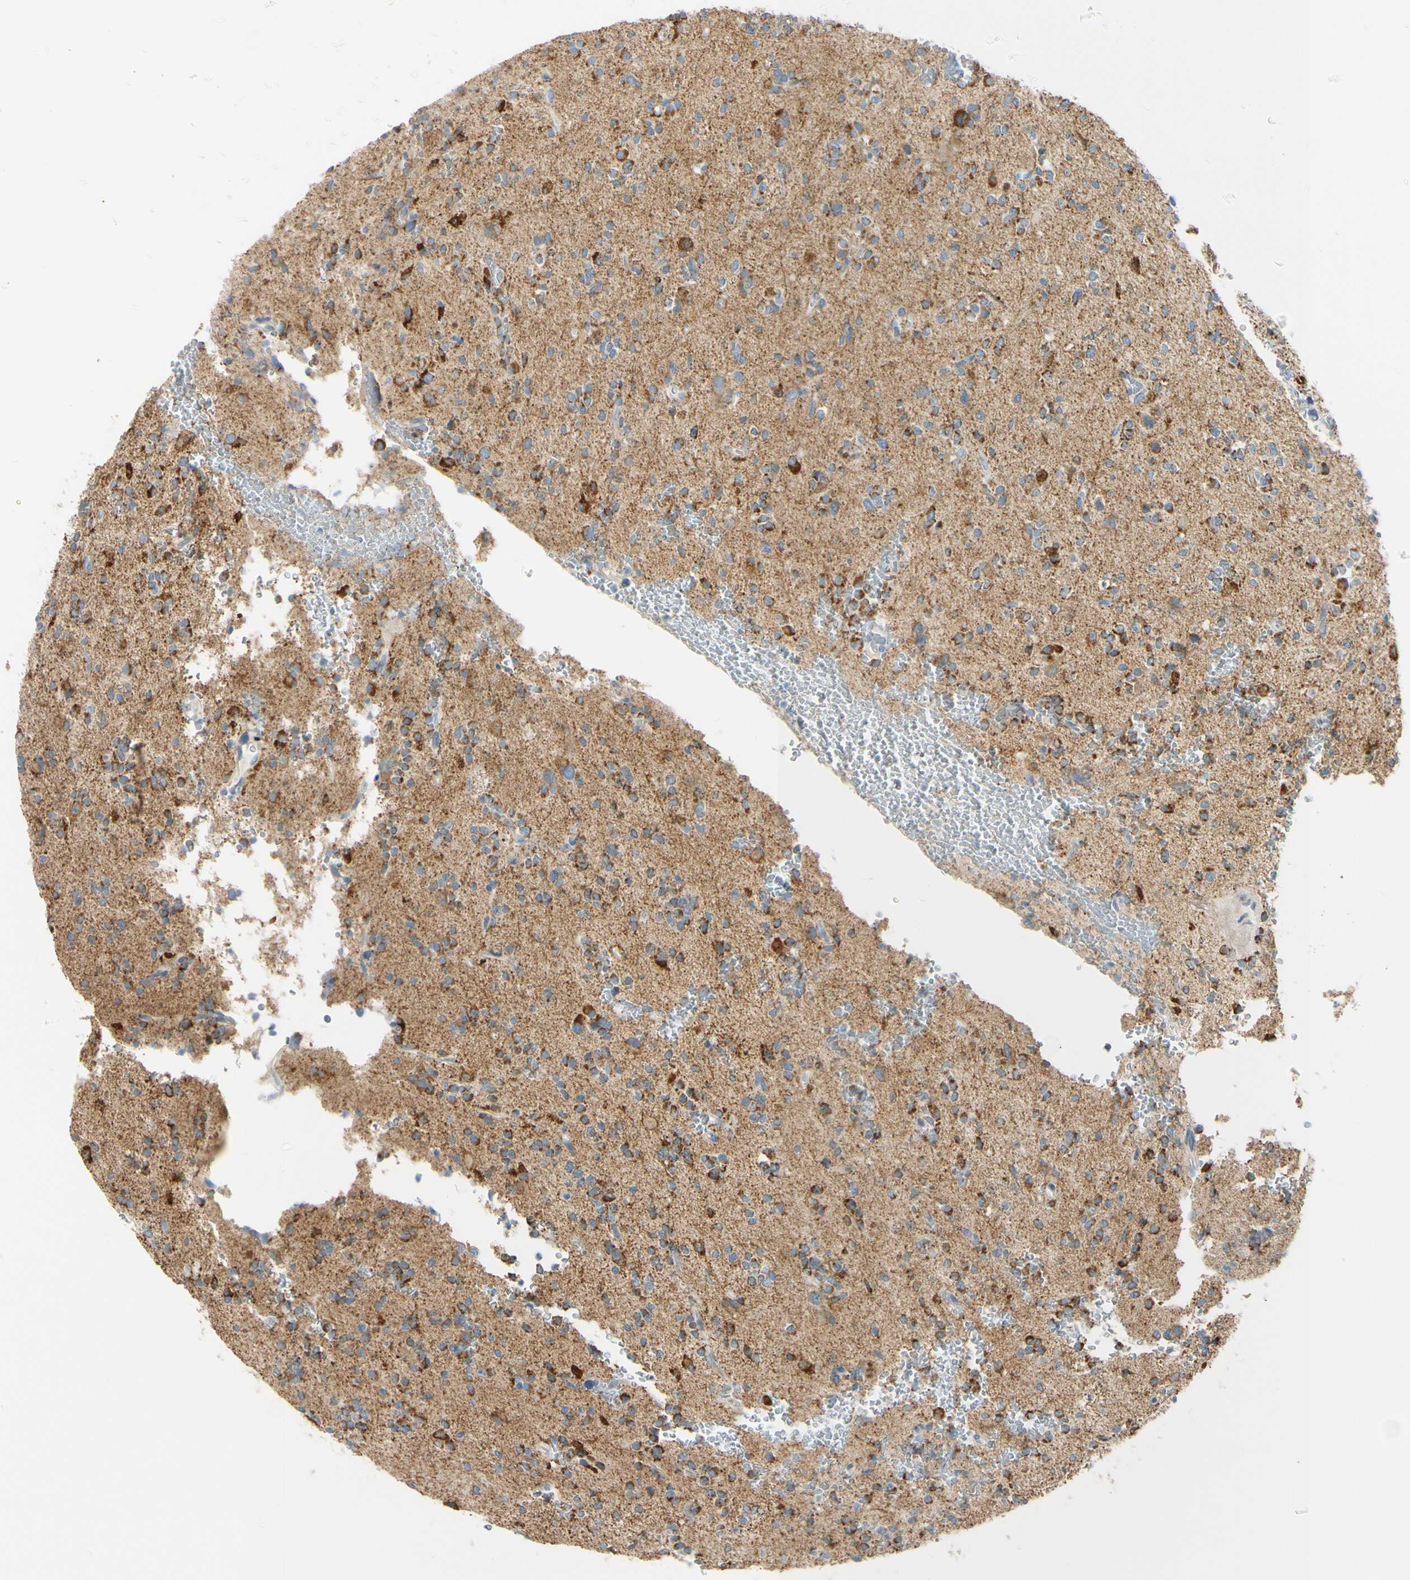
{"staining": {"intensity": "strong", "quantity": "25%-75%", "location": "cytoplasmic/membranous"}, "tissue": "glioma", "cell_type": "Tumor cells", "image_type": "cancer", "snomed": [{"axis": "morphology", "description": "Glioma, malignant, High grade"}, {"axis": "topography", "description": "Brain"}], "caption": "Brown immunohistochemical staining in human glioma displays strong cytoplasmic/membranous positivity in approximately 25%-75% of tumor cells.", "gene": "GALNT5", "patient": {"sex": "male", "age": 47}}